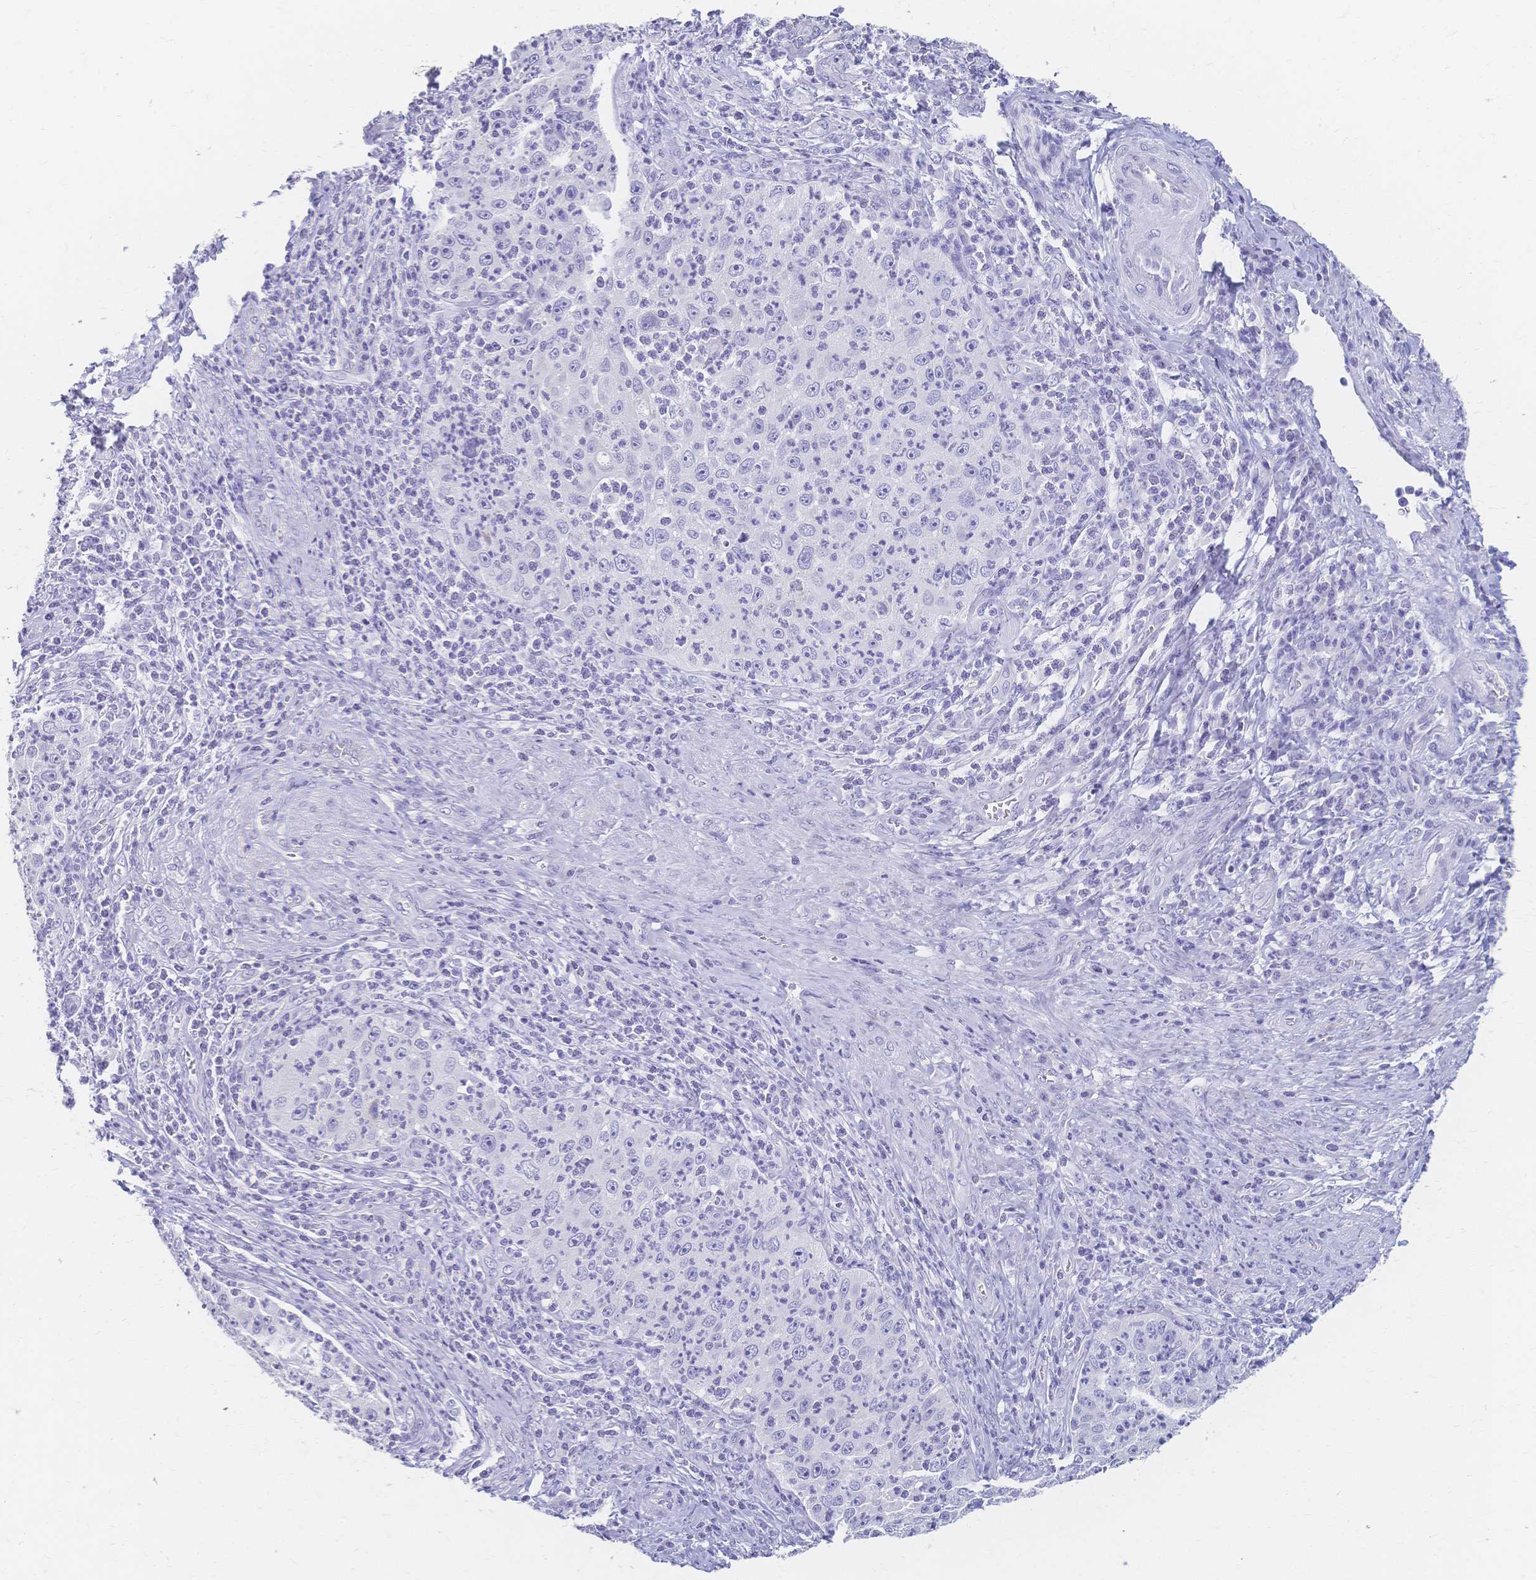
{"staining": {"intensity": "negative", "quantity": "none", "location": "none"}, "tissue": "cervical cancer", "cell_type": "Tumor cells", "image_type": "cancer", "snomed": [{"axis": "morphology", "description": "Squamous cell carcinoma, NOS"}, {"axis": "topography", "description": "Cervix"}], "caption": "This is an immunohistochemistry (IHC) micrograph of human cervical cancer (squamous cell carcinoma). There is no staining in tumor cells.", "gene": "CYB5A", "patient": {"sex": "female", "age": 30}}